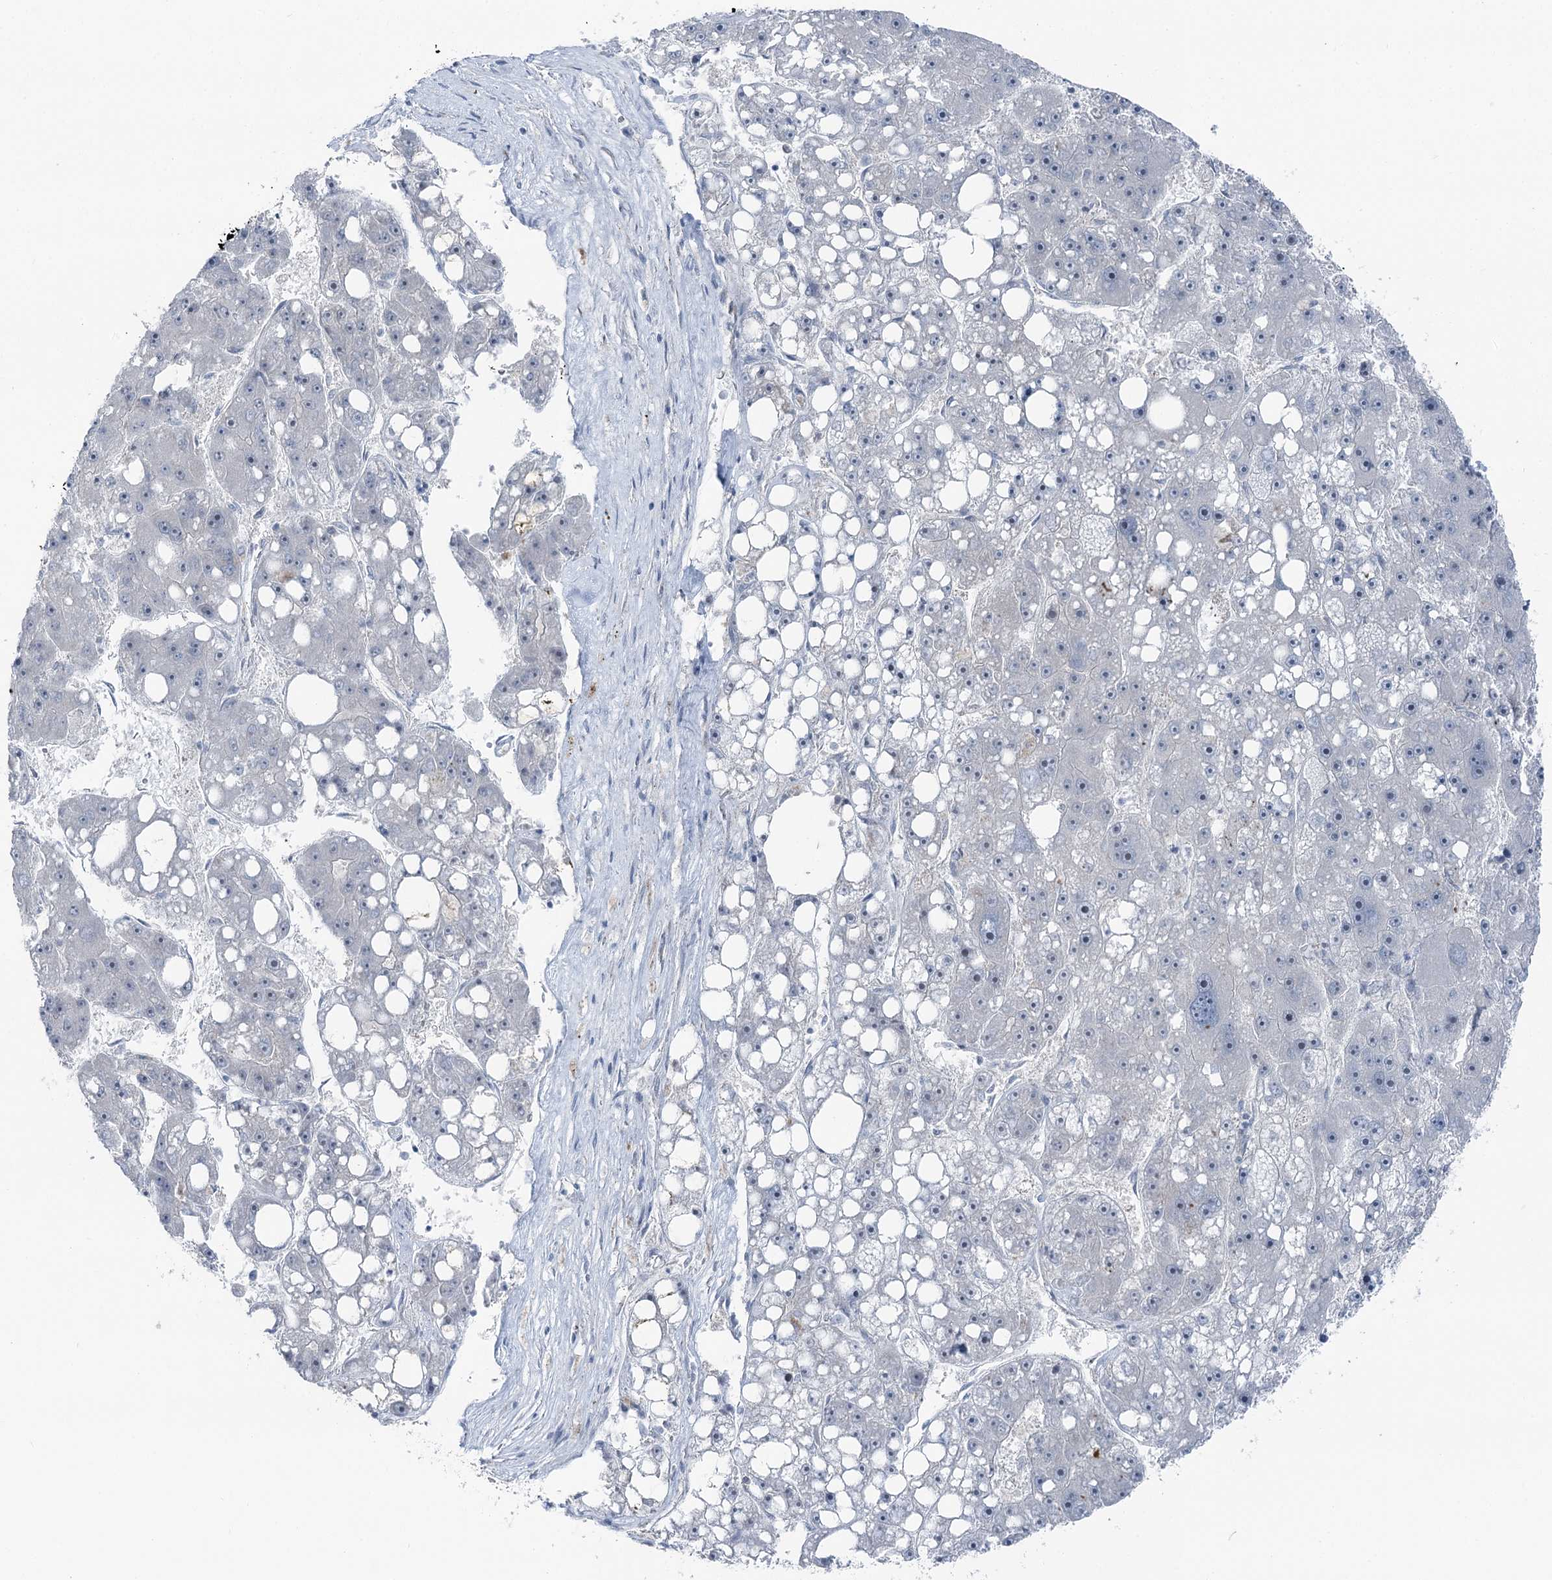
{"staining": {"intensity": "negative", "quantity": "none", "location": "none"}, "tissue": "liver cancer", "cell_type": "Tumor cells", "image_type": "cancer", "snomed": [{"axis": "morphology", "description": "Carcinoma, Hepatocellular, NOS"}, {"axis": "topography", "description": "Liver"}], "caption": "This is an immunohistochemistry micrograph of human liver hepatocellular carcinoma. There is no positivity in tumor cells.", "gene": "STEEP1", "patient": {"sex": "female", "age": 61}}